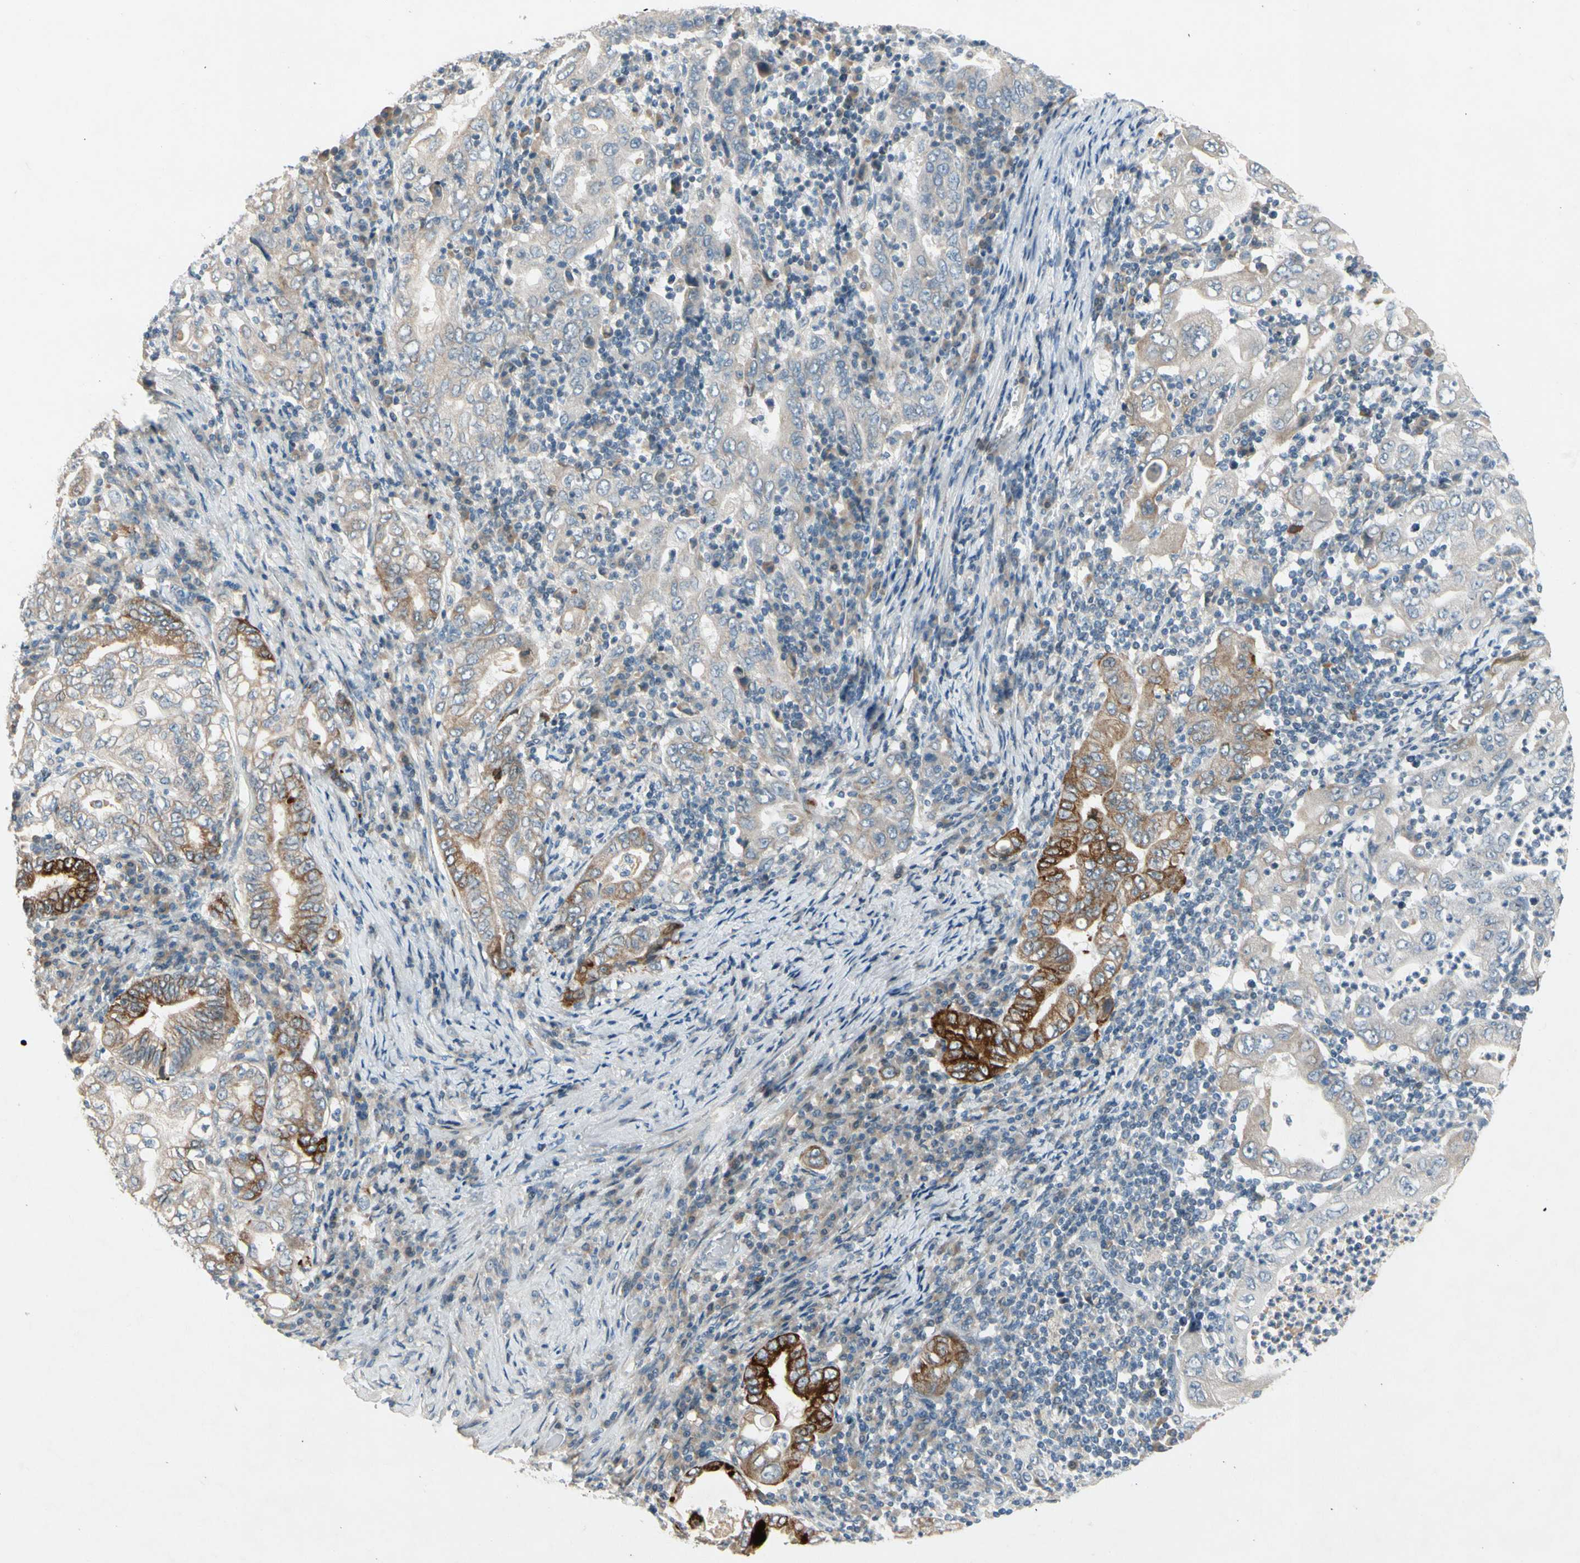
{"staining": {"intensity": "strong", "quantity": "<25%", "location": "cytoplasmic/membranous"}, "tissue": "stomach cancer", "cell_type": "Tumor cells", "image_type": "cancer", "snomed": [{"axis": "morphology", "description": "Normal tissue, NOS"}, {"axis": "morphology", "description": "Adenocarcinoma, NOS"}, {"axis": "topography", "description": "Esophagus"}, {"axis": "topography", "description": "Stomach, upper"}, {"axis": "topography", "description": "Peripheral nerve tissue"}], "caption": "Immunohistochemical staining of human stomach cancer exhibits medium levels of strong cytoplasmic/membranous protein positivity in about <25% of tumor cells. (DAB (3,3'-diaminobenzidine) IHC with brightfield microscopy, high magnification).", "gene": "PIP5K1B", "patient": {"sex": "male", "age": 62}}